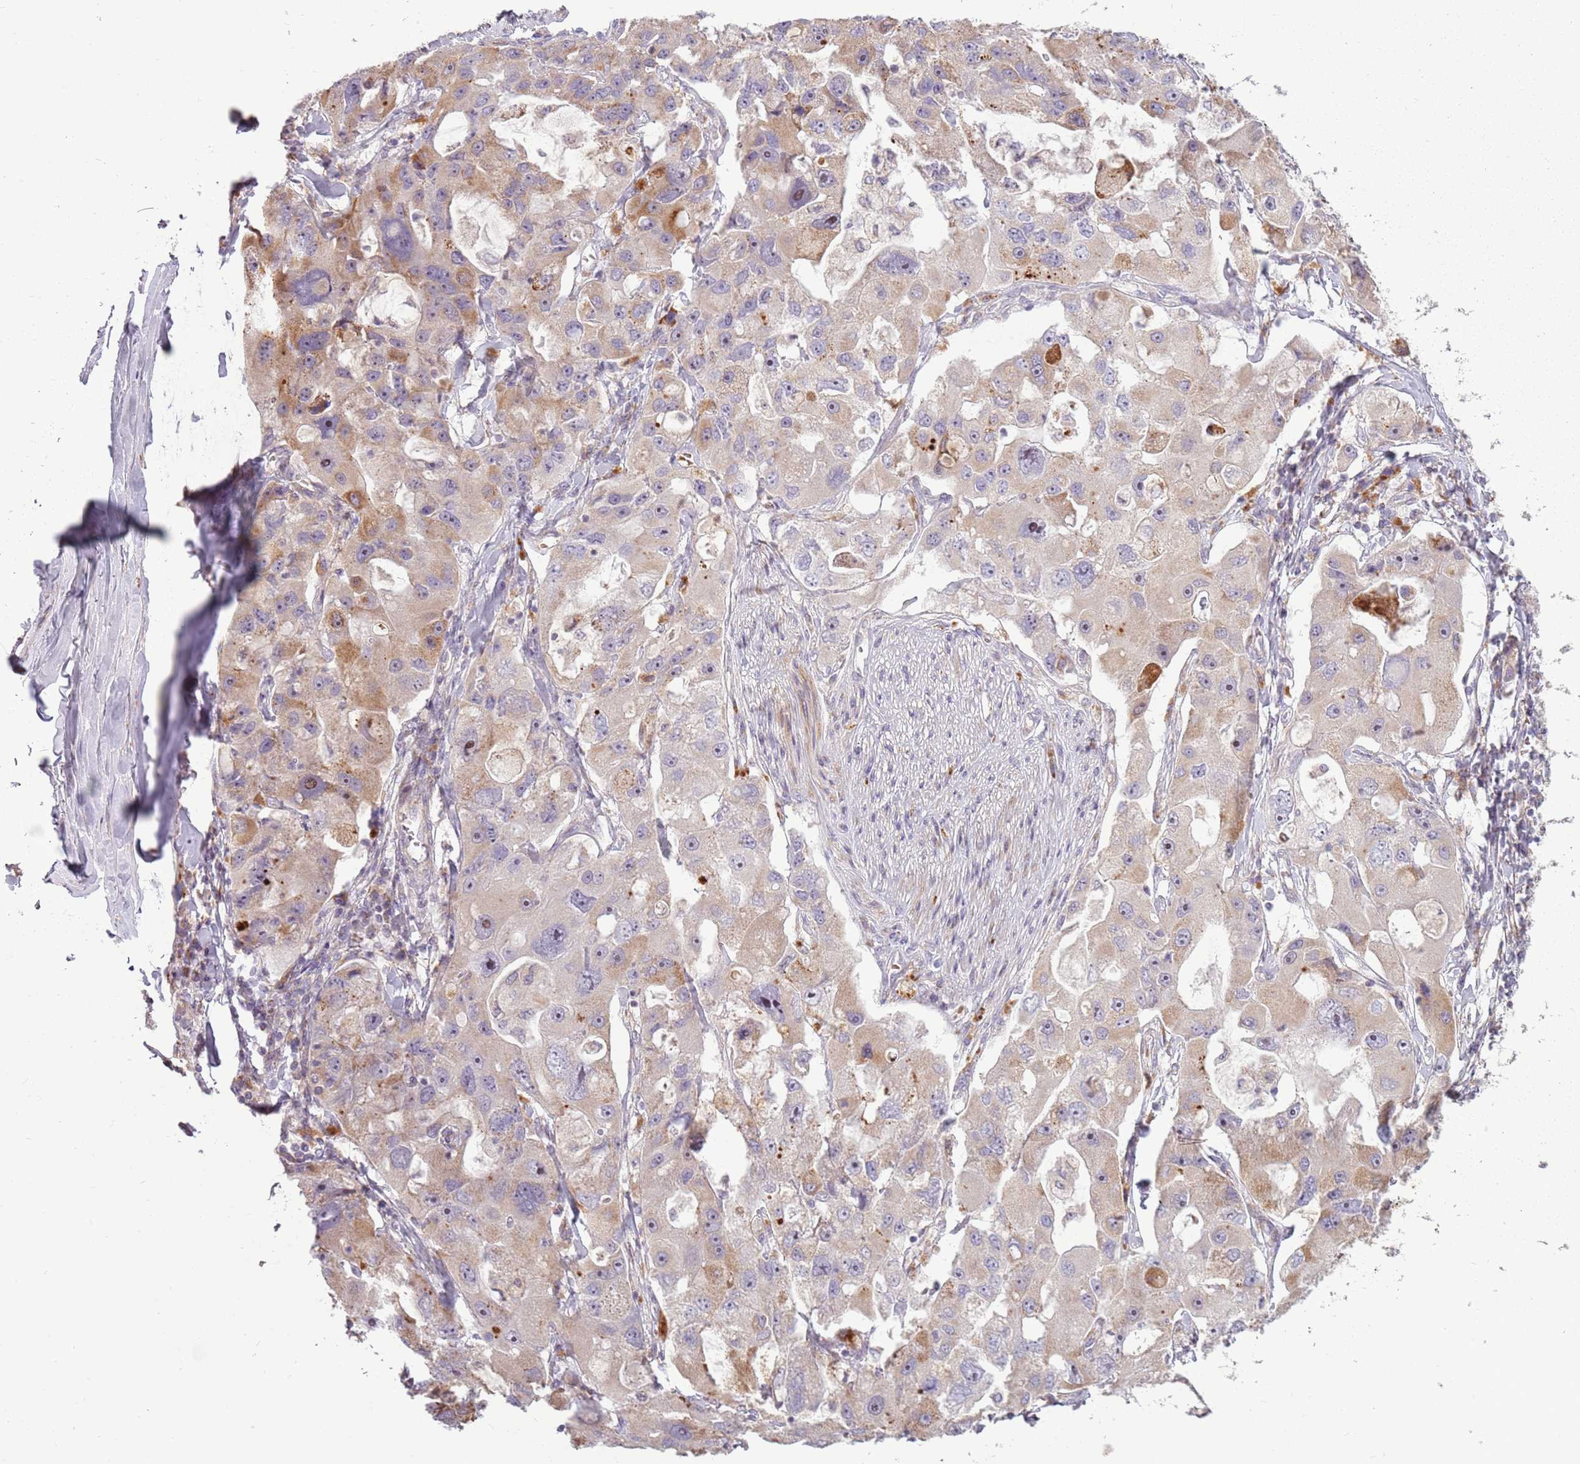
{"staining": {"intensity": "moderate", "quantity": "25%-75%", "location": "cytoplasmic/membranous"}, "tissue": "lung cancer", "cell_type": "Tumor cells", "image_type": "cancer", "snomed": [{"axis": "morphology", "description": "Adenocarcinoma, NOS"}, {"axis": "topography", "description": "Lung"}], "caption": "Immunohistochemistry (IHC) staining of lung cancer (adenocarcinoma), which shows medium levels of moderate cytoplasmic/membranous expression in about 25%-75% of tumor cells indicating moderate cytoplasmic/membranous protein expression. The staining was performed using DAB (3,3'-diaminobenzidine) (brown) for protein detection and nuclei were counterstained in hematoxylin (blue).", "gene": "ZNF530", "patient": {"sex": "female", "age": 54}}